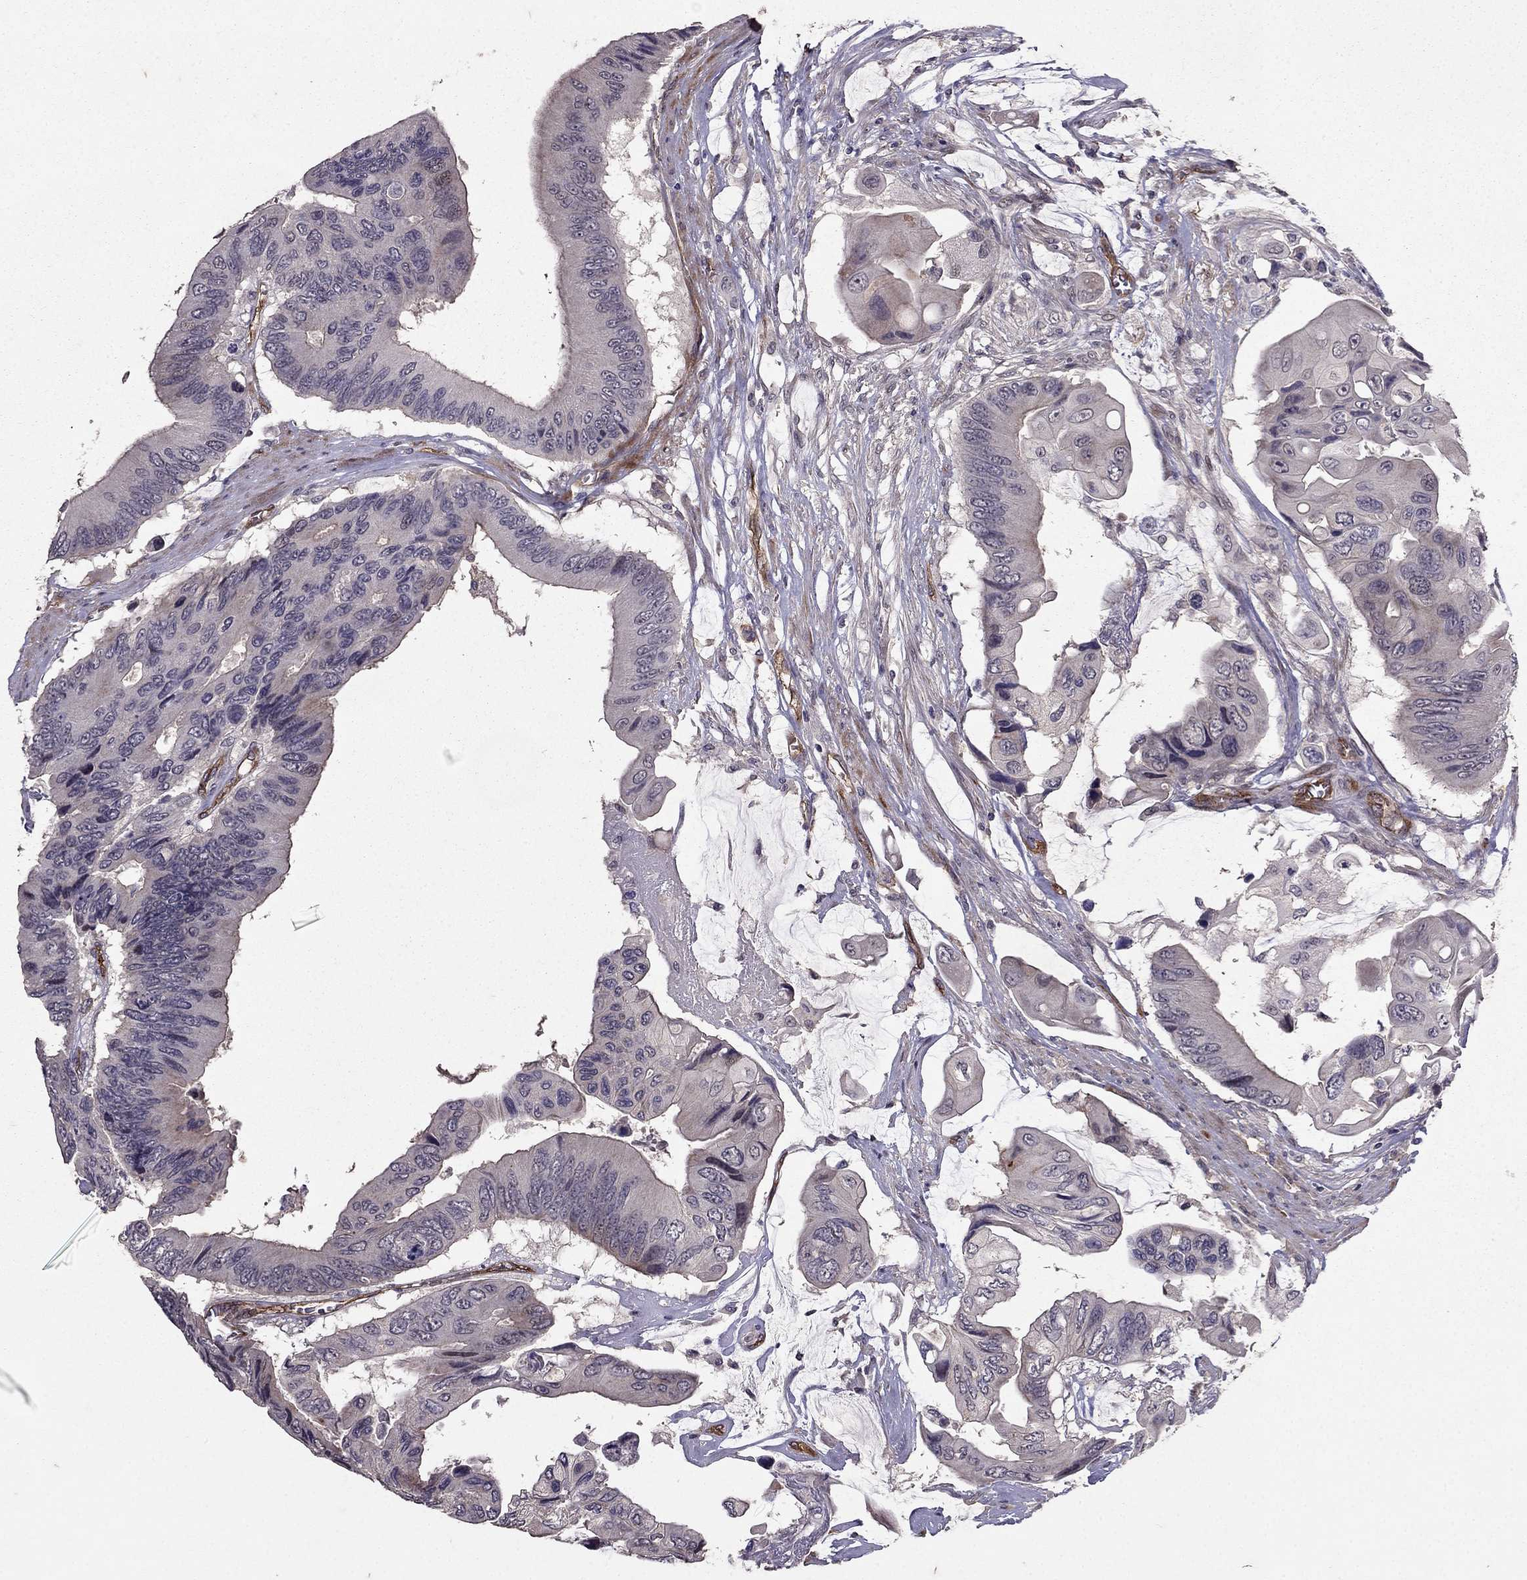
{"staining": {"intensity": "negative", "quantity": "none", "location": "none"}, "tissue": "colorectal cancer", "cell_type": "Tumor cells", "image_type": "cancer", "snomed": [{"axis": "morphology", "description": "Adenocarcinoma, NOS"}, {"axis": "topography", "description": "Rectum"}], "caption": "Immunohistochemistry (IHC) micrograph of neoplastic tissue: human colorectal adenocarcinoma stained with DAB shows no significant protein positivity in tumor cells.", "gene": "RASIP1", "patient": {"sex": "male", "age": 63}}